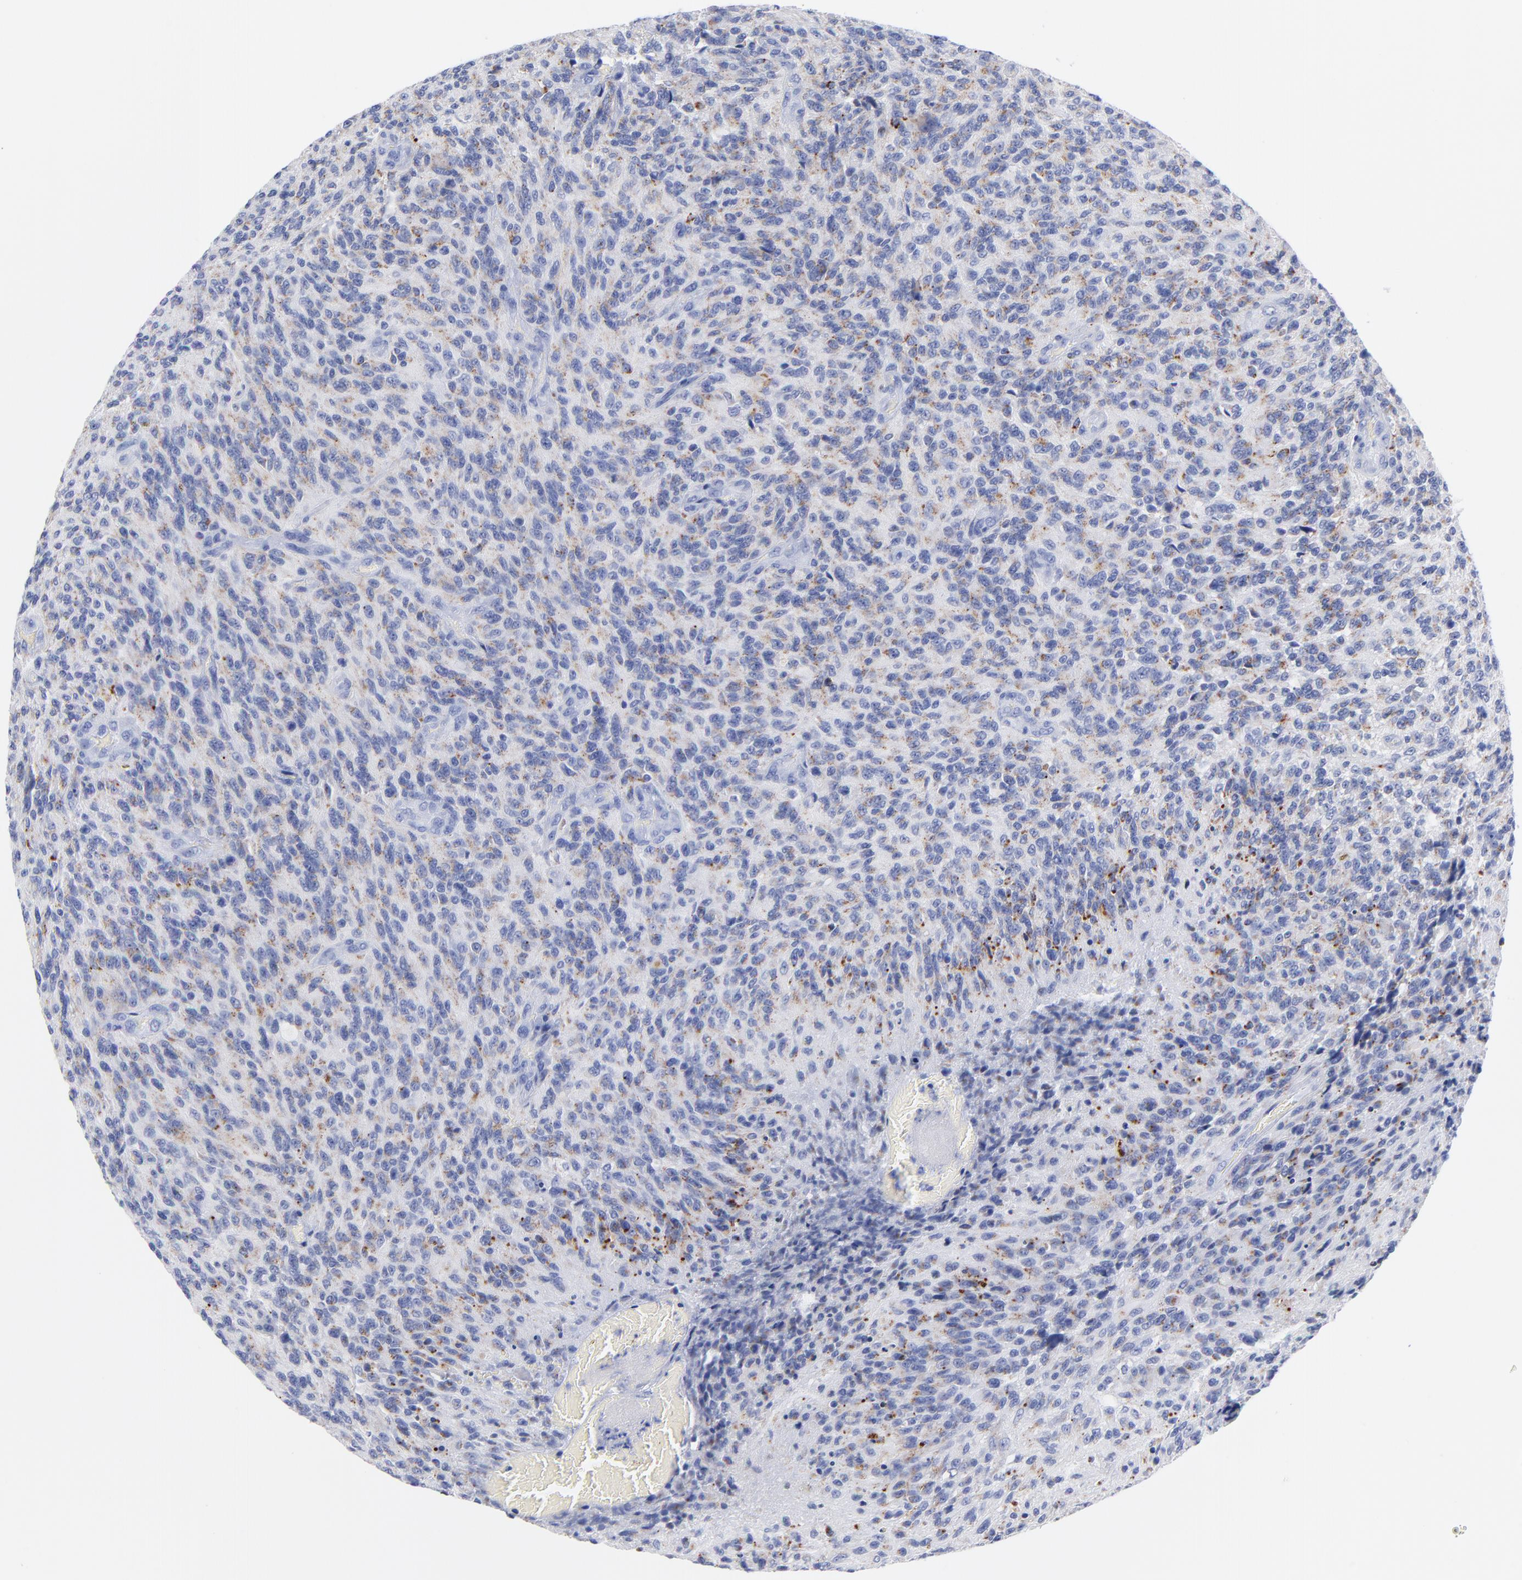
{"staining": {"intensity": "moderate", "quantity": "25%-75%", "location": "cytoplasmic/membranous"}, "tissue": "glioma", "cell_type": "Tumor cells", "image_type": "cancer", "snomed": [{"axis": "morphology", "description": "Normal tissue, NOS"}, {"axis": "morphology", "description": "Glioma, malignant, High grade"}, {"axis": "topography", "description": "Cerebral cortex"}], "caption": "The micrograph reveals immunohistochemical staining of malignant glioma (high-grade). There is moderate cytoplasmic/membranous expression is seen in approximately 25%-75% of tumor cells. The protein of interest is shown in brown color, while the nuclei are stained blue.", "gene": "CPVL", "patient": {"sex": "male", "age": 56}}